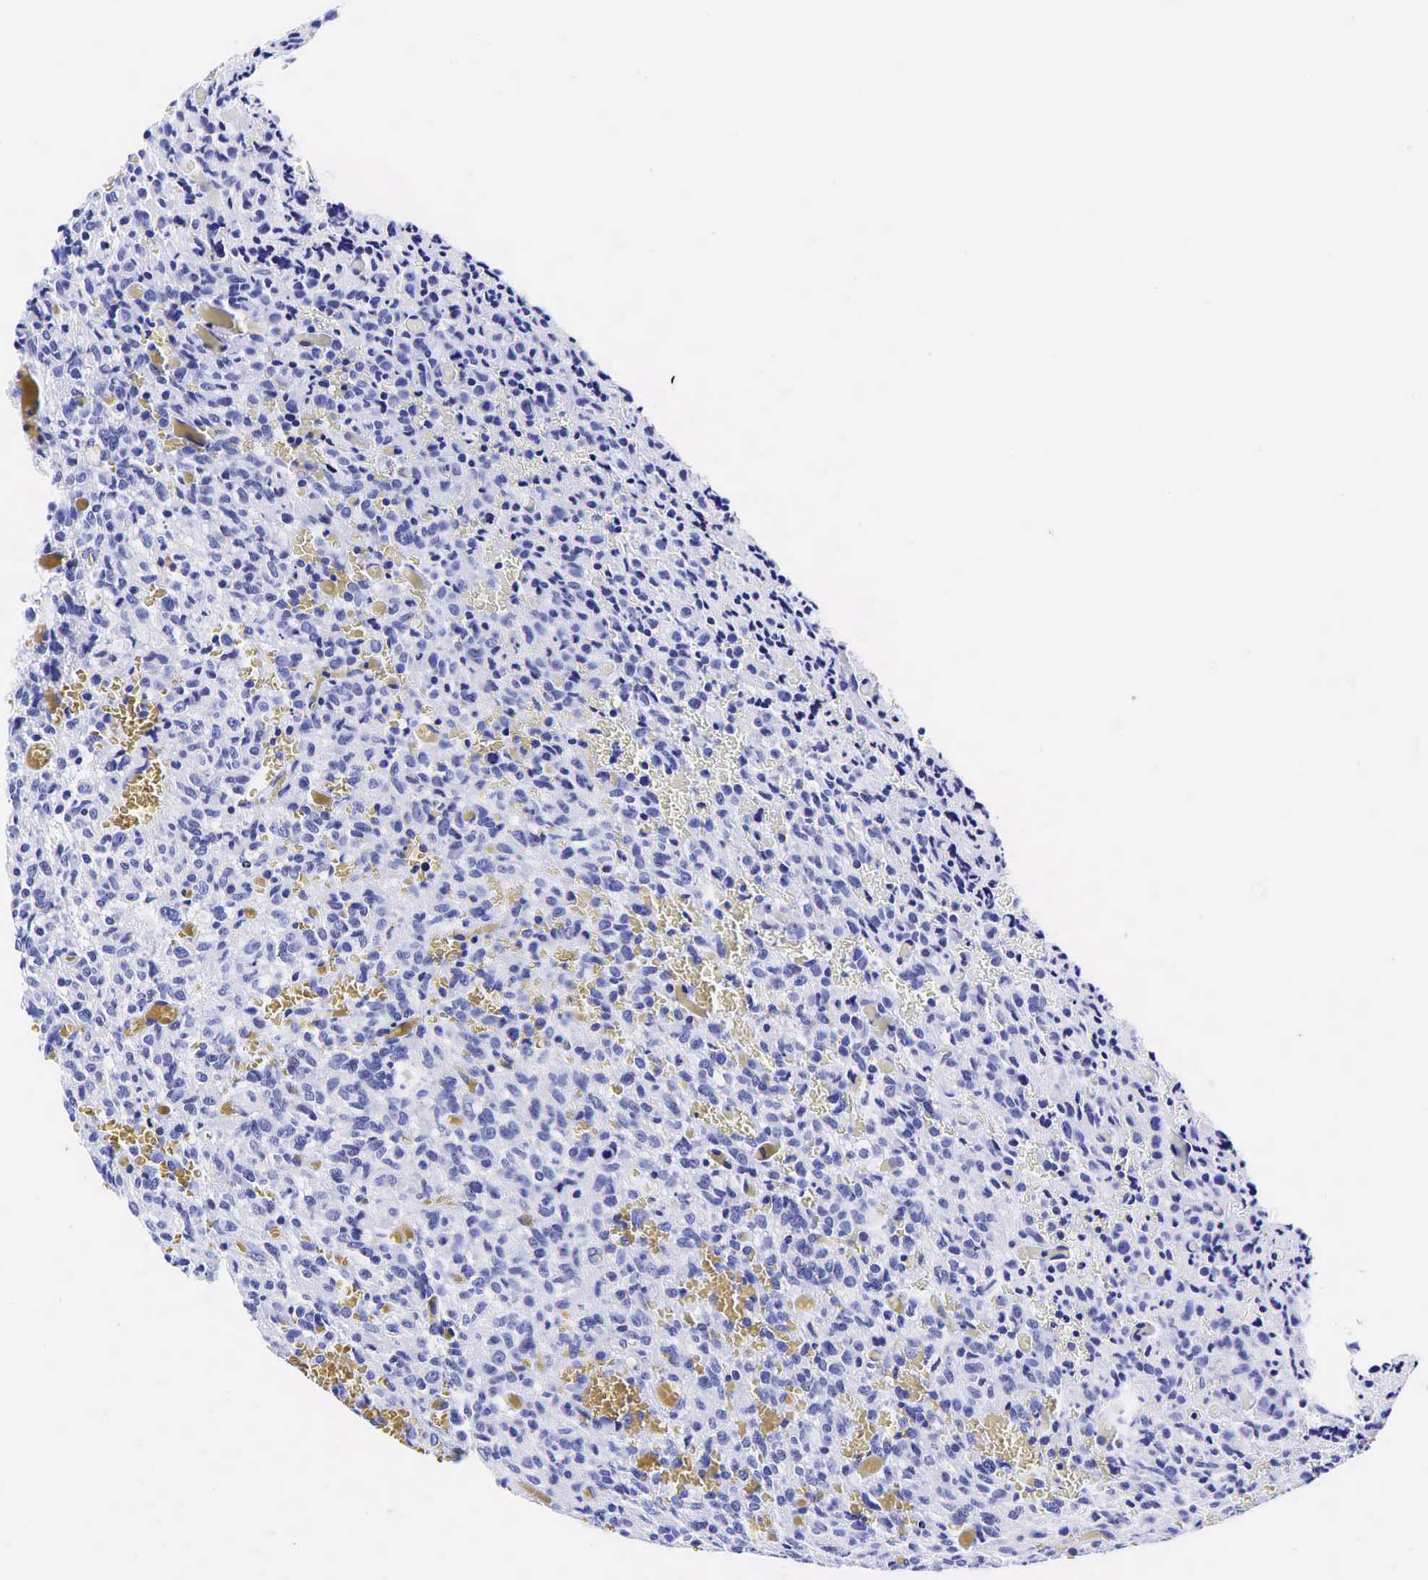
{"staining": {"intensity": "negative", "quantity": "none", "location": "none"}, "tissue": "glioma", "cell_type": "Tumor cells", "image_type": "cancer", "snomed": [{"axis": "morphology", "description": "Glioma, malignant, High grade"}, {"axis": "topography", "description": "Brain"}], "caption": "Protein analysis of glioma shows no significant staining in tumor cells.", "gene": "GAST", "patient": {"sex": "male", "age": 56}}